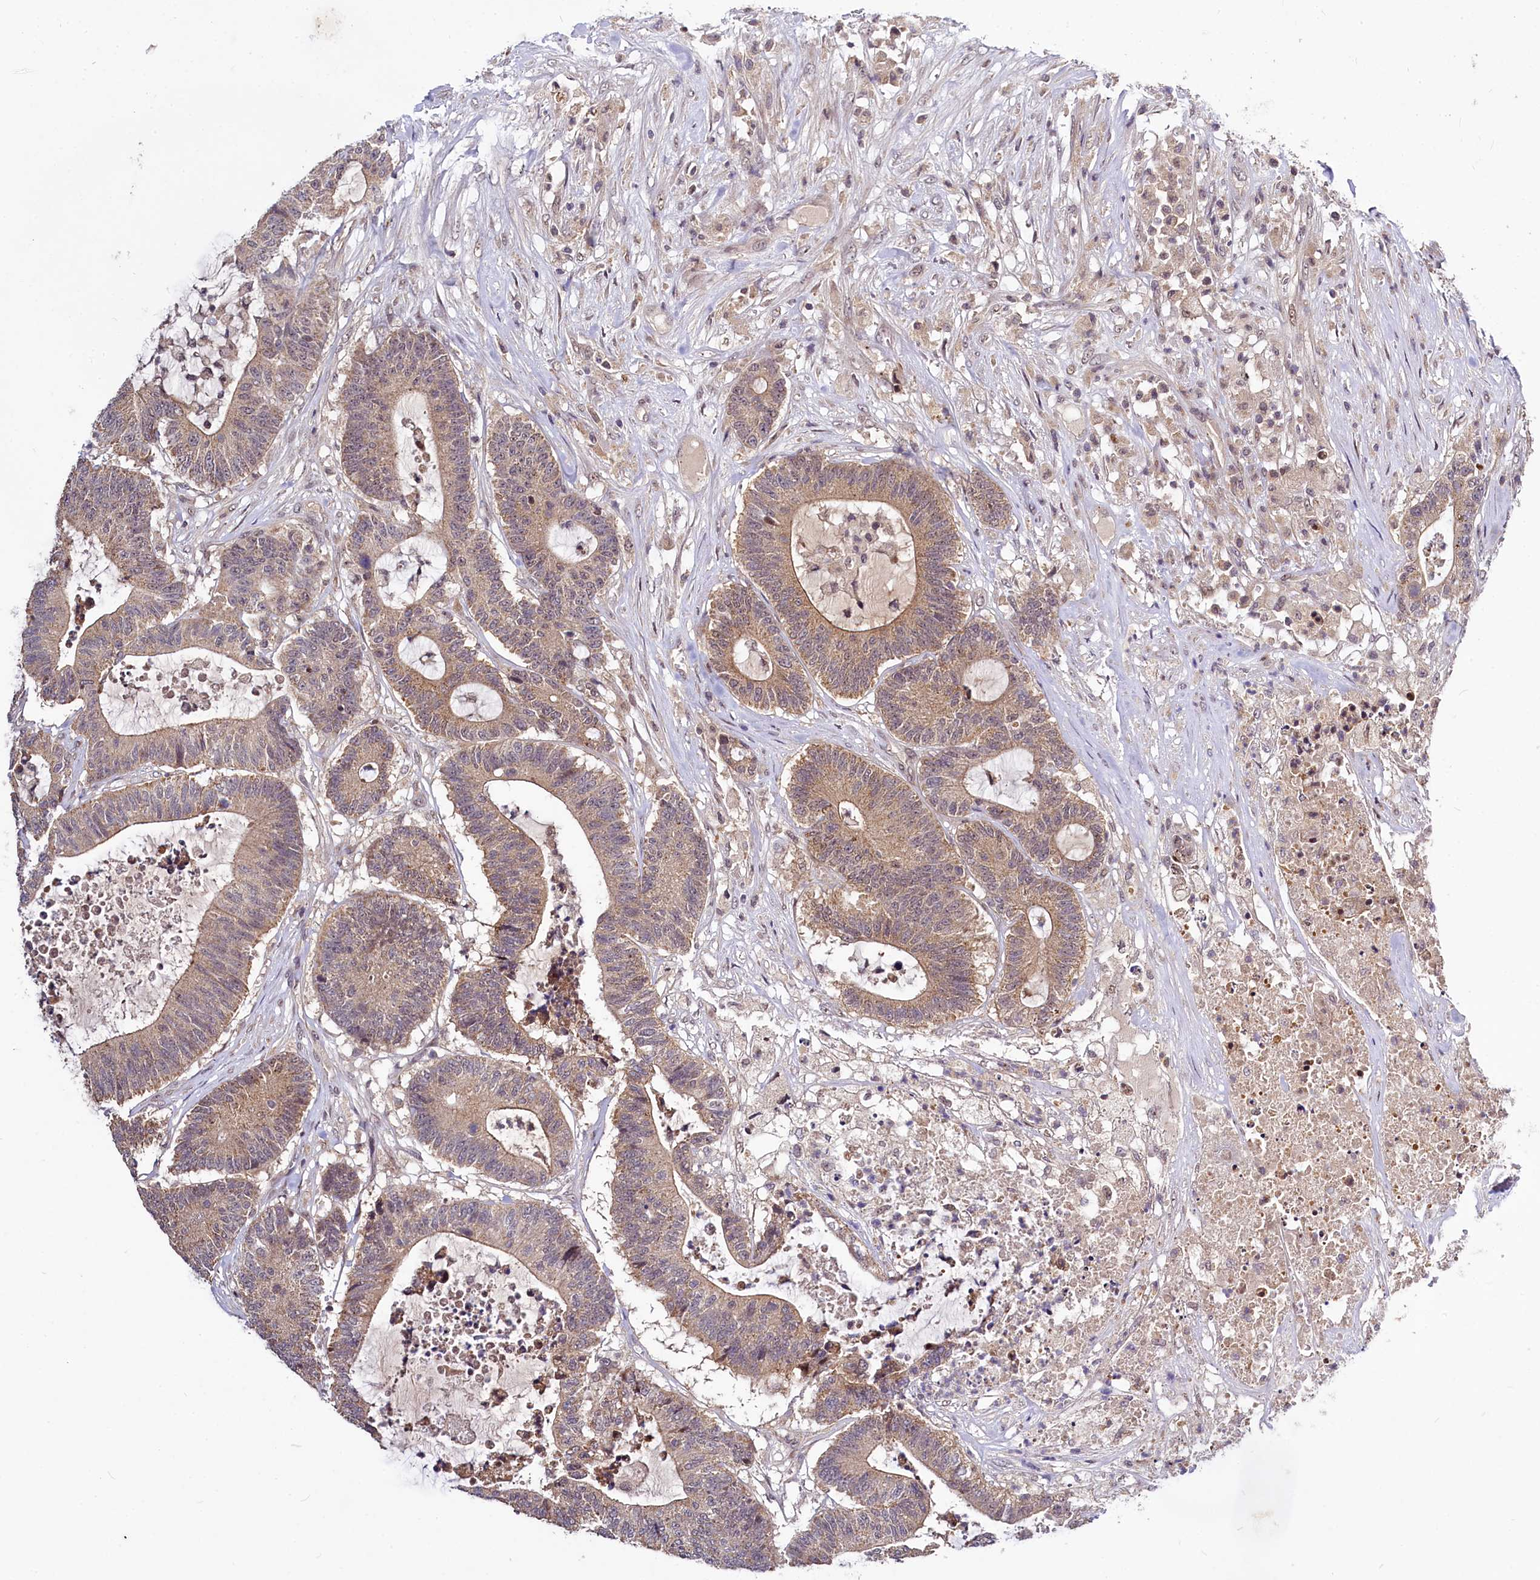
{"staining": {"intensity": "moderate", "quantity": "25%-75%", "location": "cytoplasmic/membranous"}, "tissue": "colorectal cancer", "cell_type": "Tumor cells", "image_type": "cancer", "snomed": [{"axis": "morphology", "description": "Adenocarcinoma, NOS"}, {"axis": "topography", "description": "Colon"}], "caption": "Immunohistochemistry (IHC) (DAB (3,3'-diaminobenzidine)) staining of colorectal cancer (adenocarcinoma) reveals moderate cytoplasmic/membranous protein staining in about 25%-75% of tumor cells. (brown staining indicates protein expression, while blue staining denotes nuclei).", "gene": "MAML2", "patient": {"sex": "female", "age": 84}}